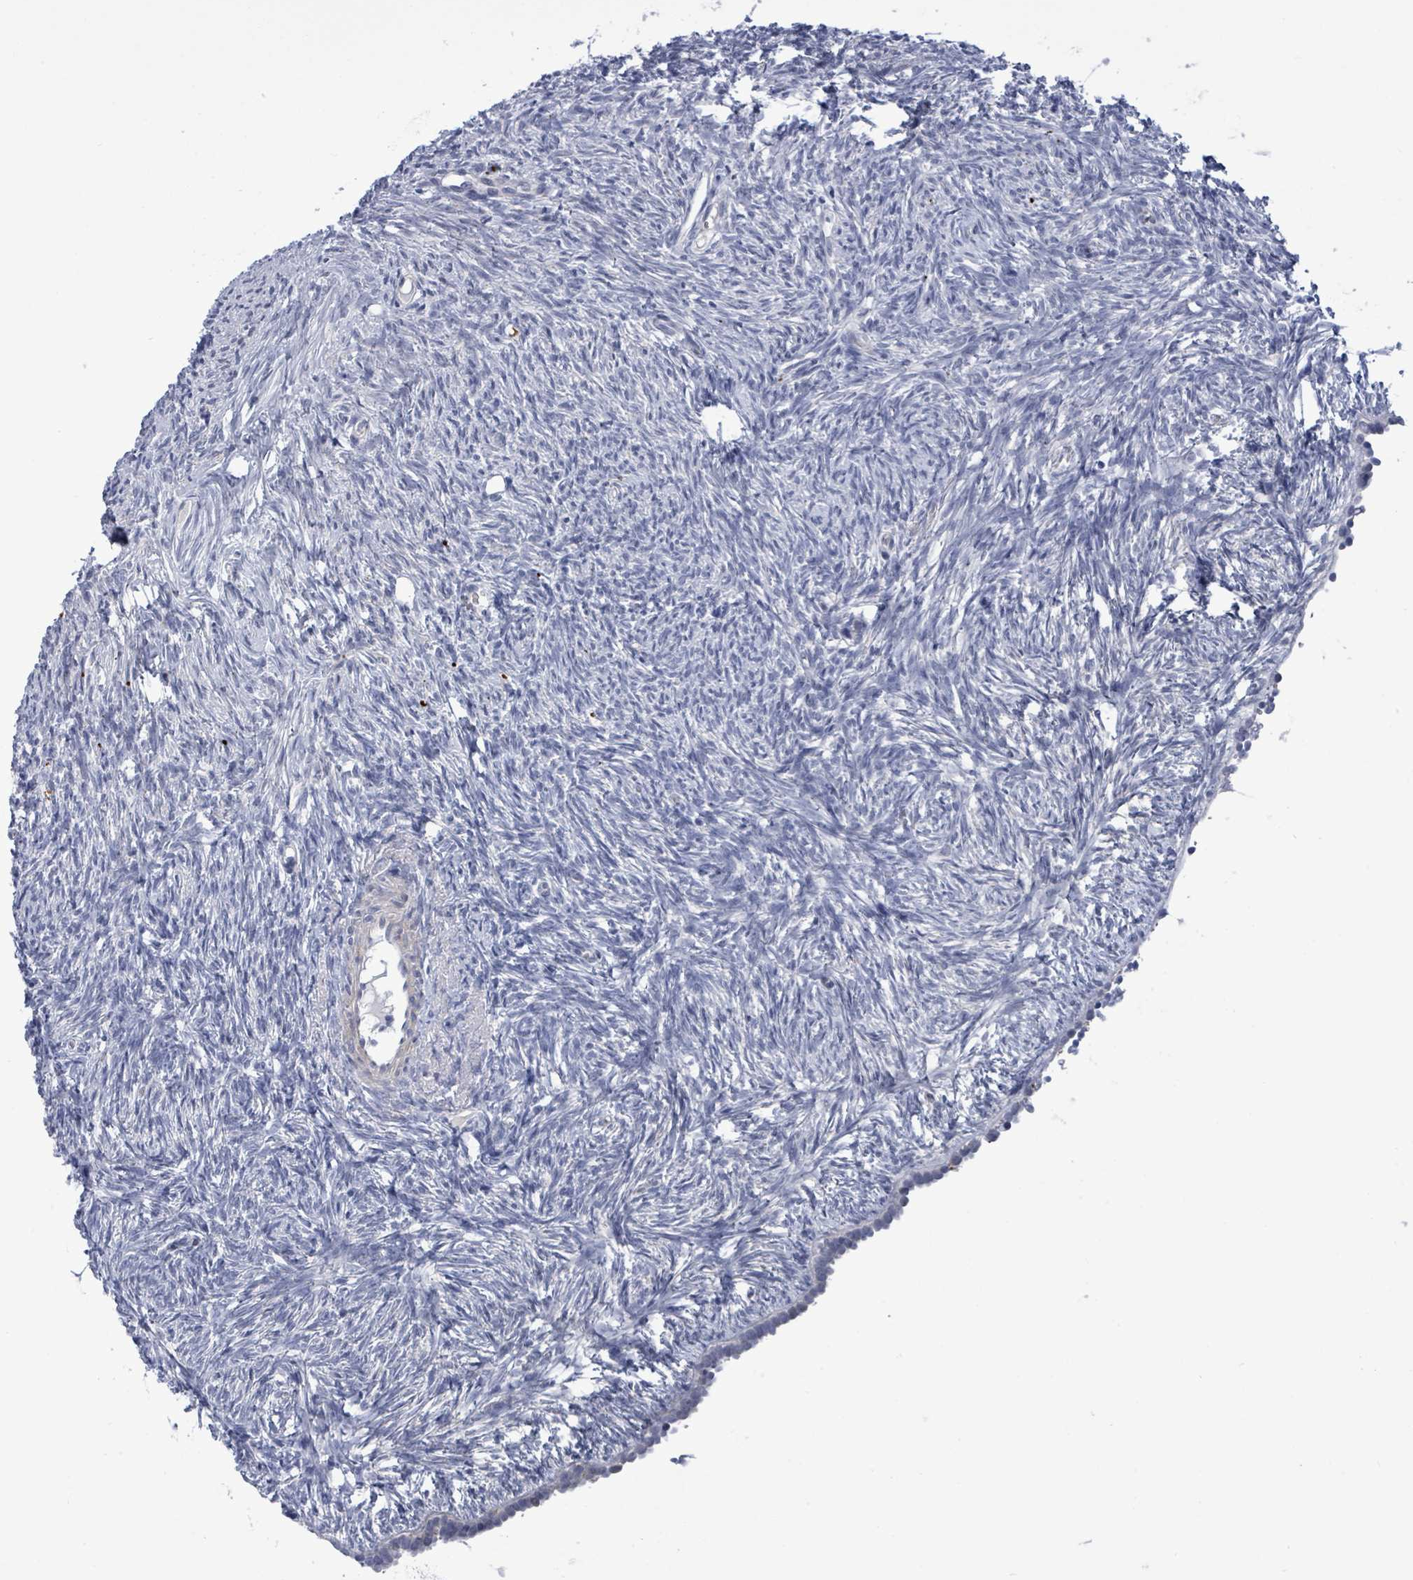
{"staining": {"intensity": "negative", "quantity": "none", "location": "none"}, "tissue": "ovary", "cell_type": "Ovarian stroma cells", "image_type": "normal", "snomed": [{"axis": "morphology", "description": "Normal tissue, NOS"}, {"axis": "topography", "description": "Ovary"}], "caption": "High power microscopy photomicrograph of an IHC histopathology image of benign ovary, revealing no significant positivity in ovarian stroma cells.", "gene": "CT45A10", "patient": {"sex": "female", "age": 51}}